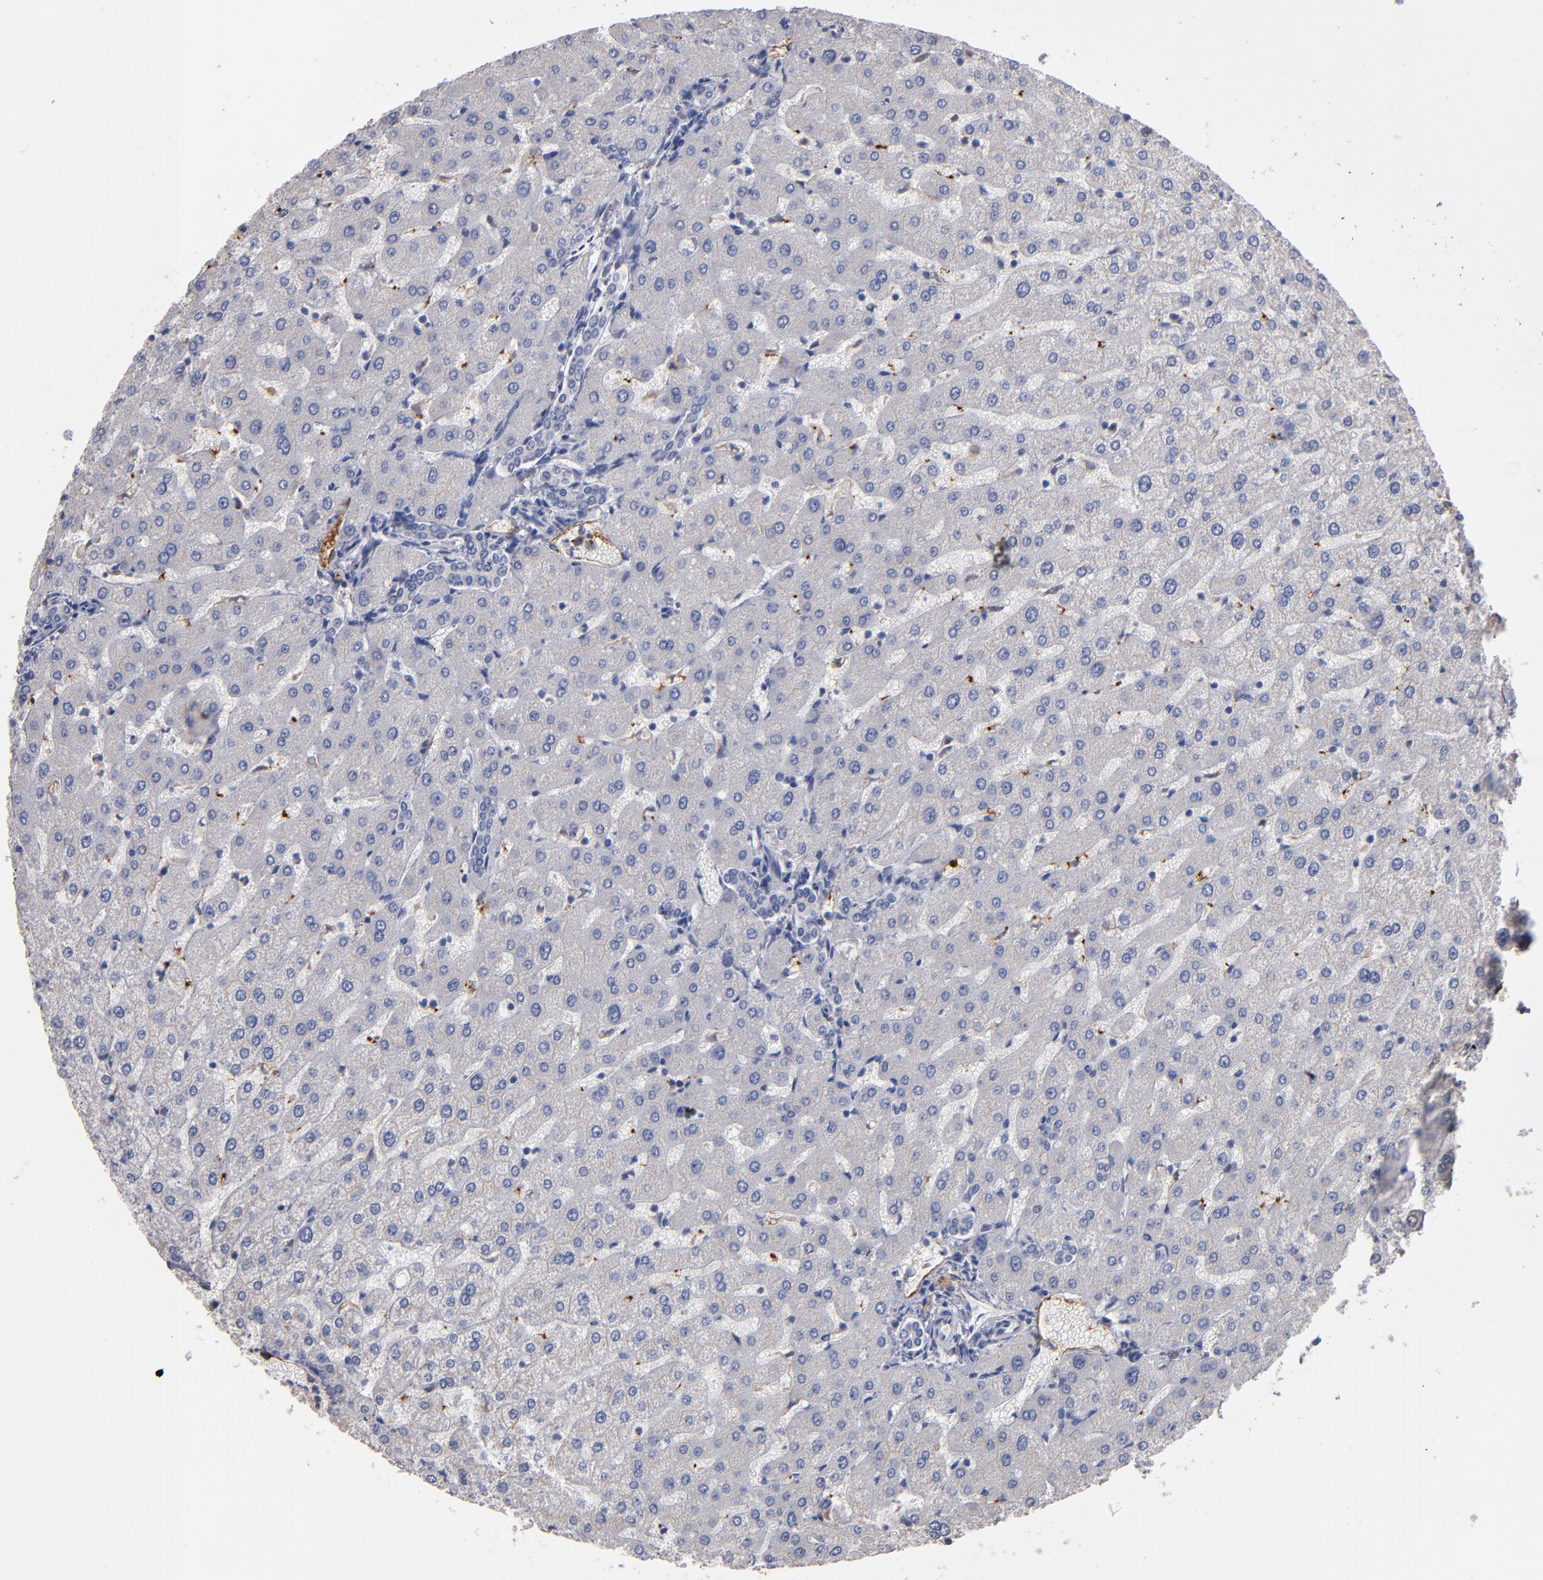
{"staining": {"intensity": "negative", "quantity": "none", "location": "none"}, "tissue": "liver", "cell_type": "Cholangiocytes", "image_type": "normal", "snomed": [{"axis": "morphology", "description": "Normal tissue, NOS"}, {"axis": "morphology", "description": "Fibrosis, NOS"}, {"axis": "topography", "description": "Liver"}], "caption": "This is a histopathology image of immunohistochemistry (IHC) staining of unremarkable liver, which shows no expression in cholangiocytes. (Brightfield microscopy of DAB IHC at high magnification).", "gene": "SELP", "patient": {"sex": "female", "age": 29}}